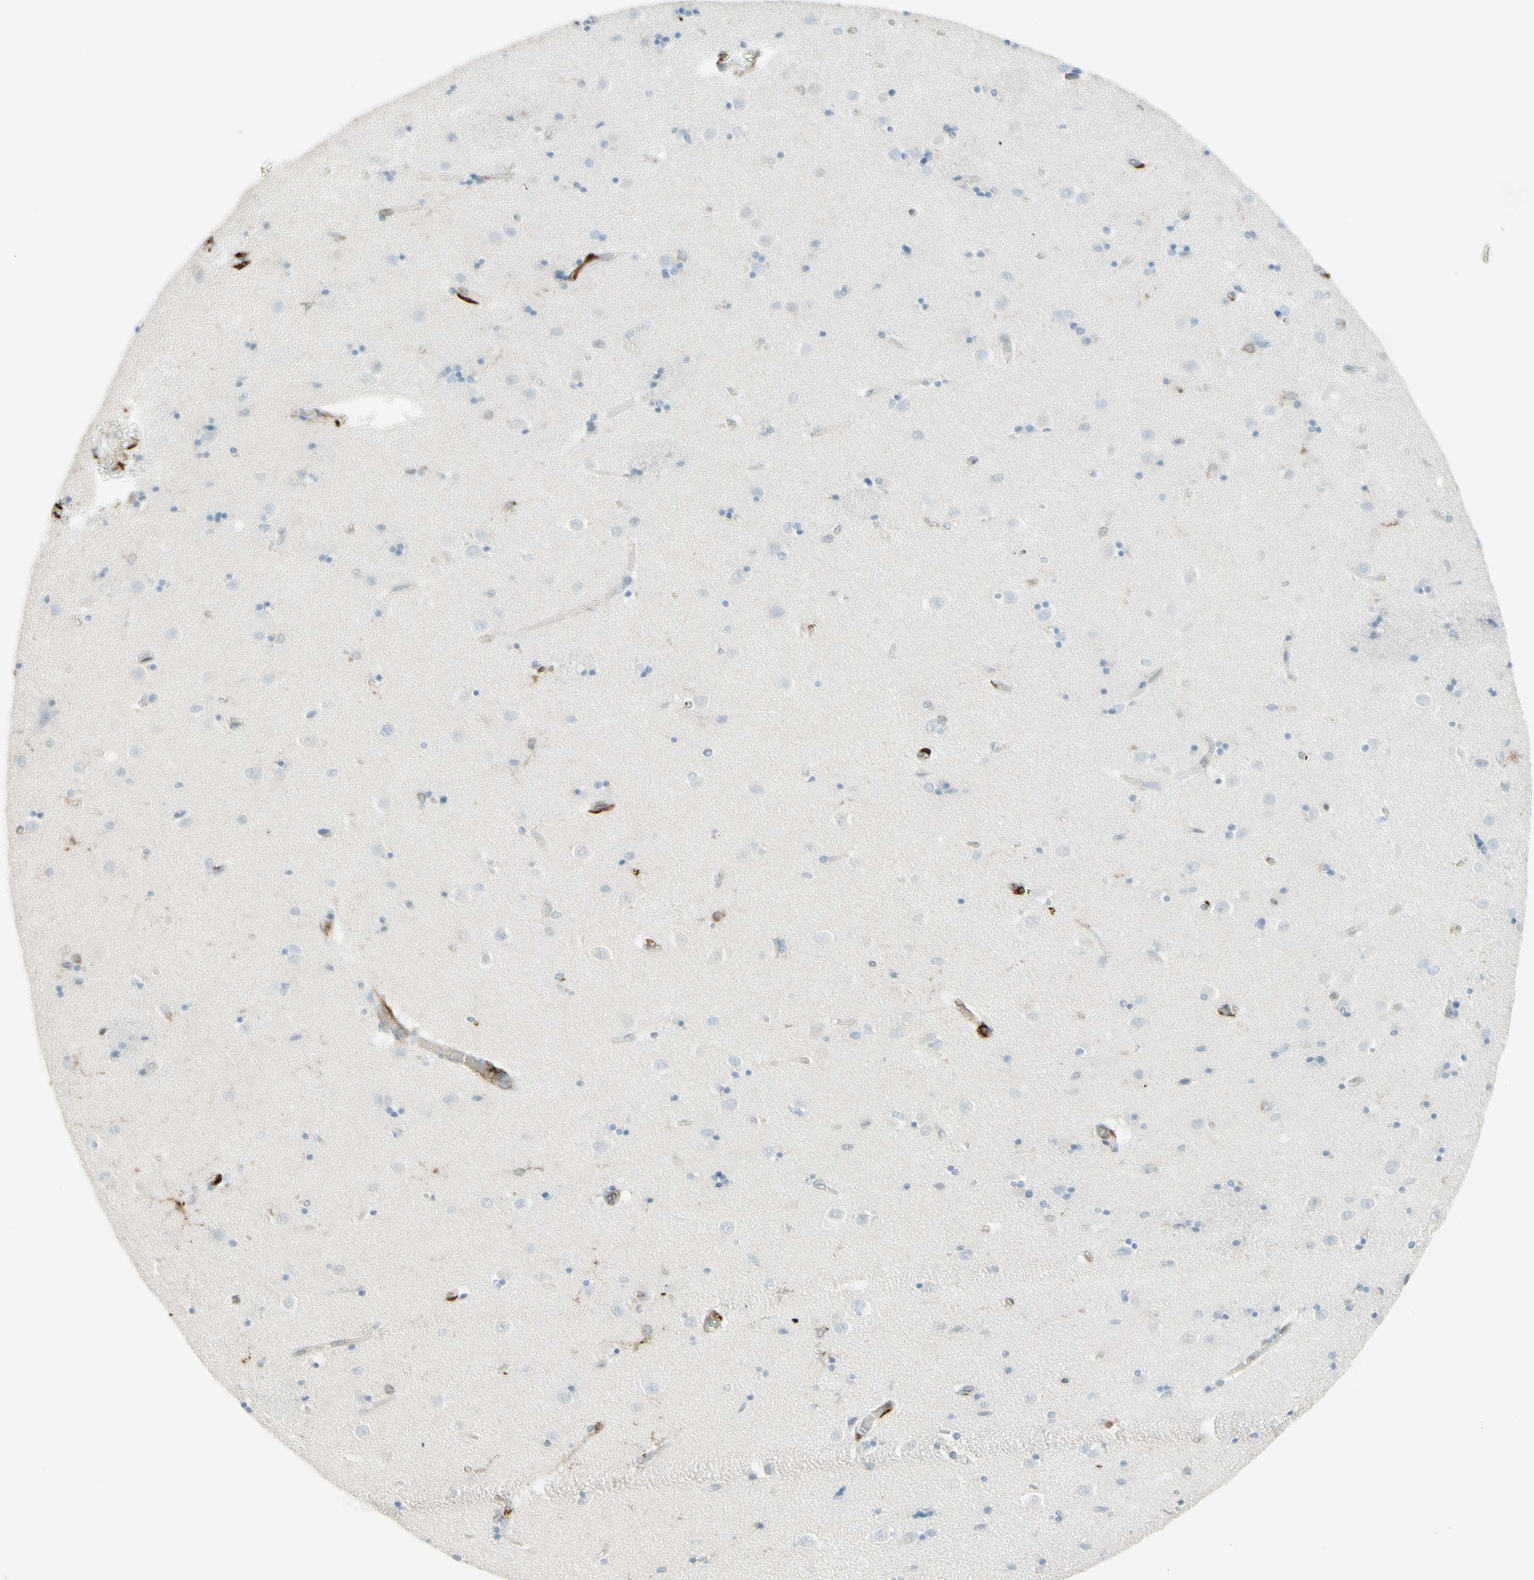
{"staining": {"intensity": "negative", "quantity": "none", "location": "none"}, "tissue": "caudate", "cell_type": "Glial cells", "image_type": "normal", "snomed": [{"axis": "morphology", "description": "Normal tissue, NOS"}, {"axis": "topography", "description": "Lateral ventricle wall"}], "caption": "Protein analysis of normal caudate exhibits no significant positivity in glial cells. (Brightfield microscopy of DAB (3,3'-diaminobenzidine) immunohistochemistry (IHC) at high magnification).", "gene": "HLA", "patient": {"sex": "female", "age": 54}}